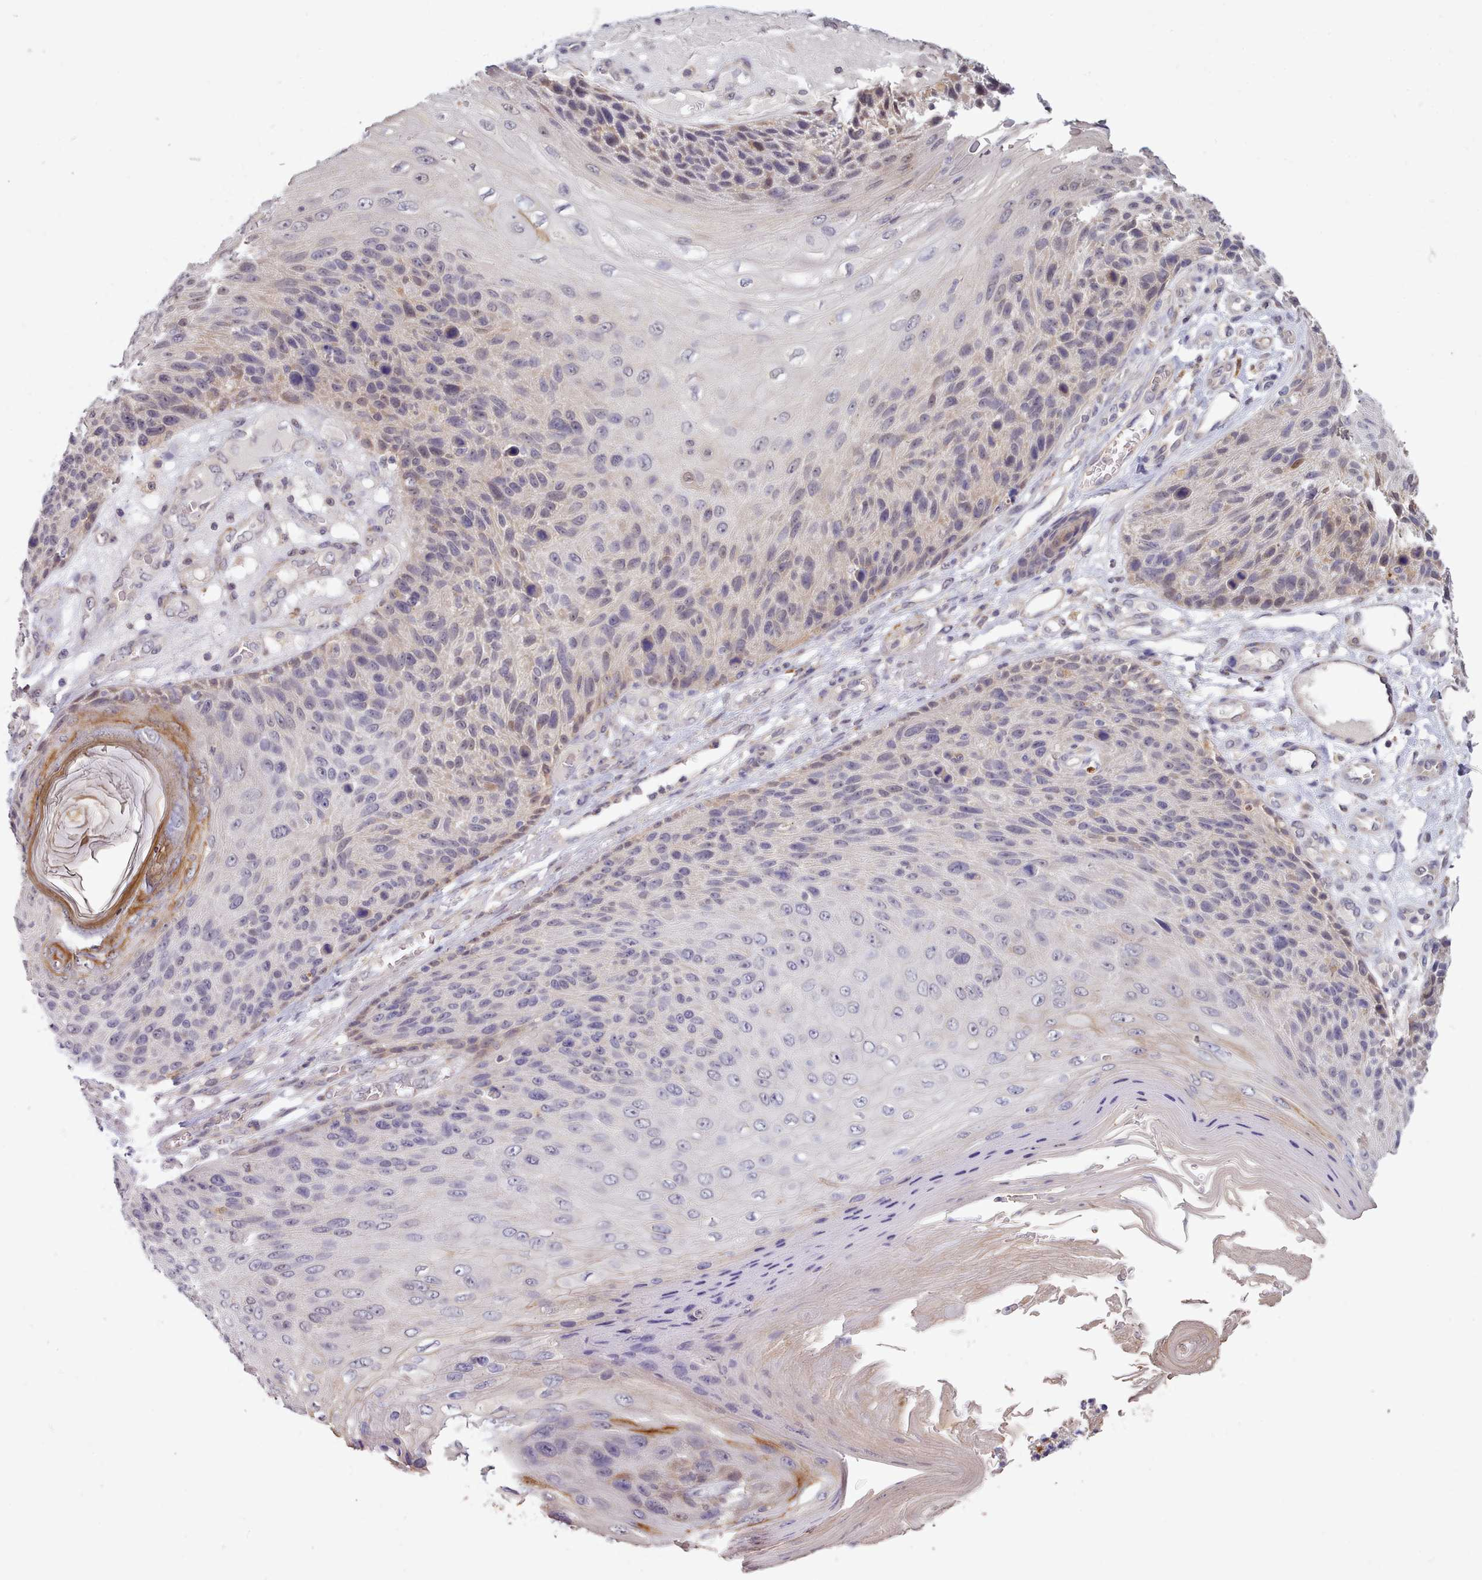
{"staining": {"intensity": "negative", "quantity": "none", "location": "none"}, "tissue": "skin cancer", "cell_type": "Tumor cells", "image_type": "cancer", "snomed": [{"axis": "morphology", "description": "Squamous cell carcinoma, NOS"}, {"axis": "topography", "description": "Skin"}], "caption": "DAB immunohistochemical staining of human skin cancer (squamous cell carcinoma) shows no significant positivity in tumor cells.", "gene": "ARL17A", "patient": {"sex": "female", "age": 88}}